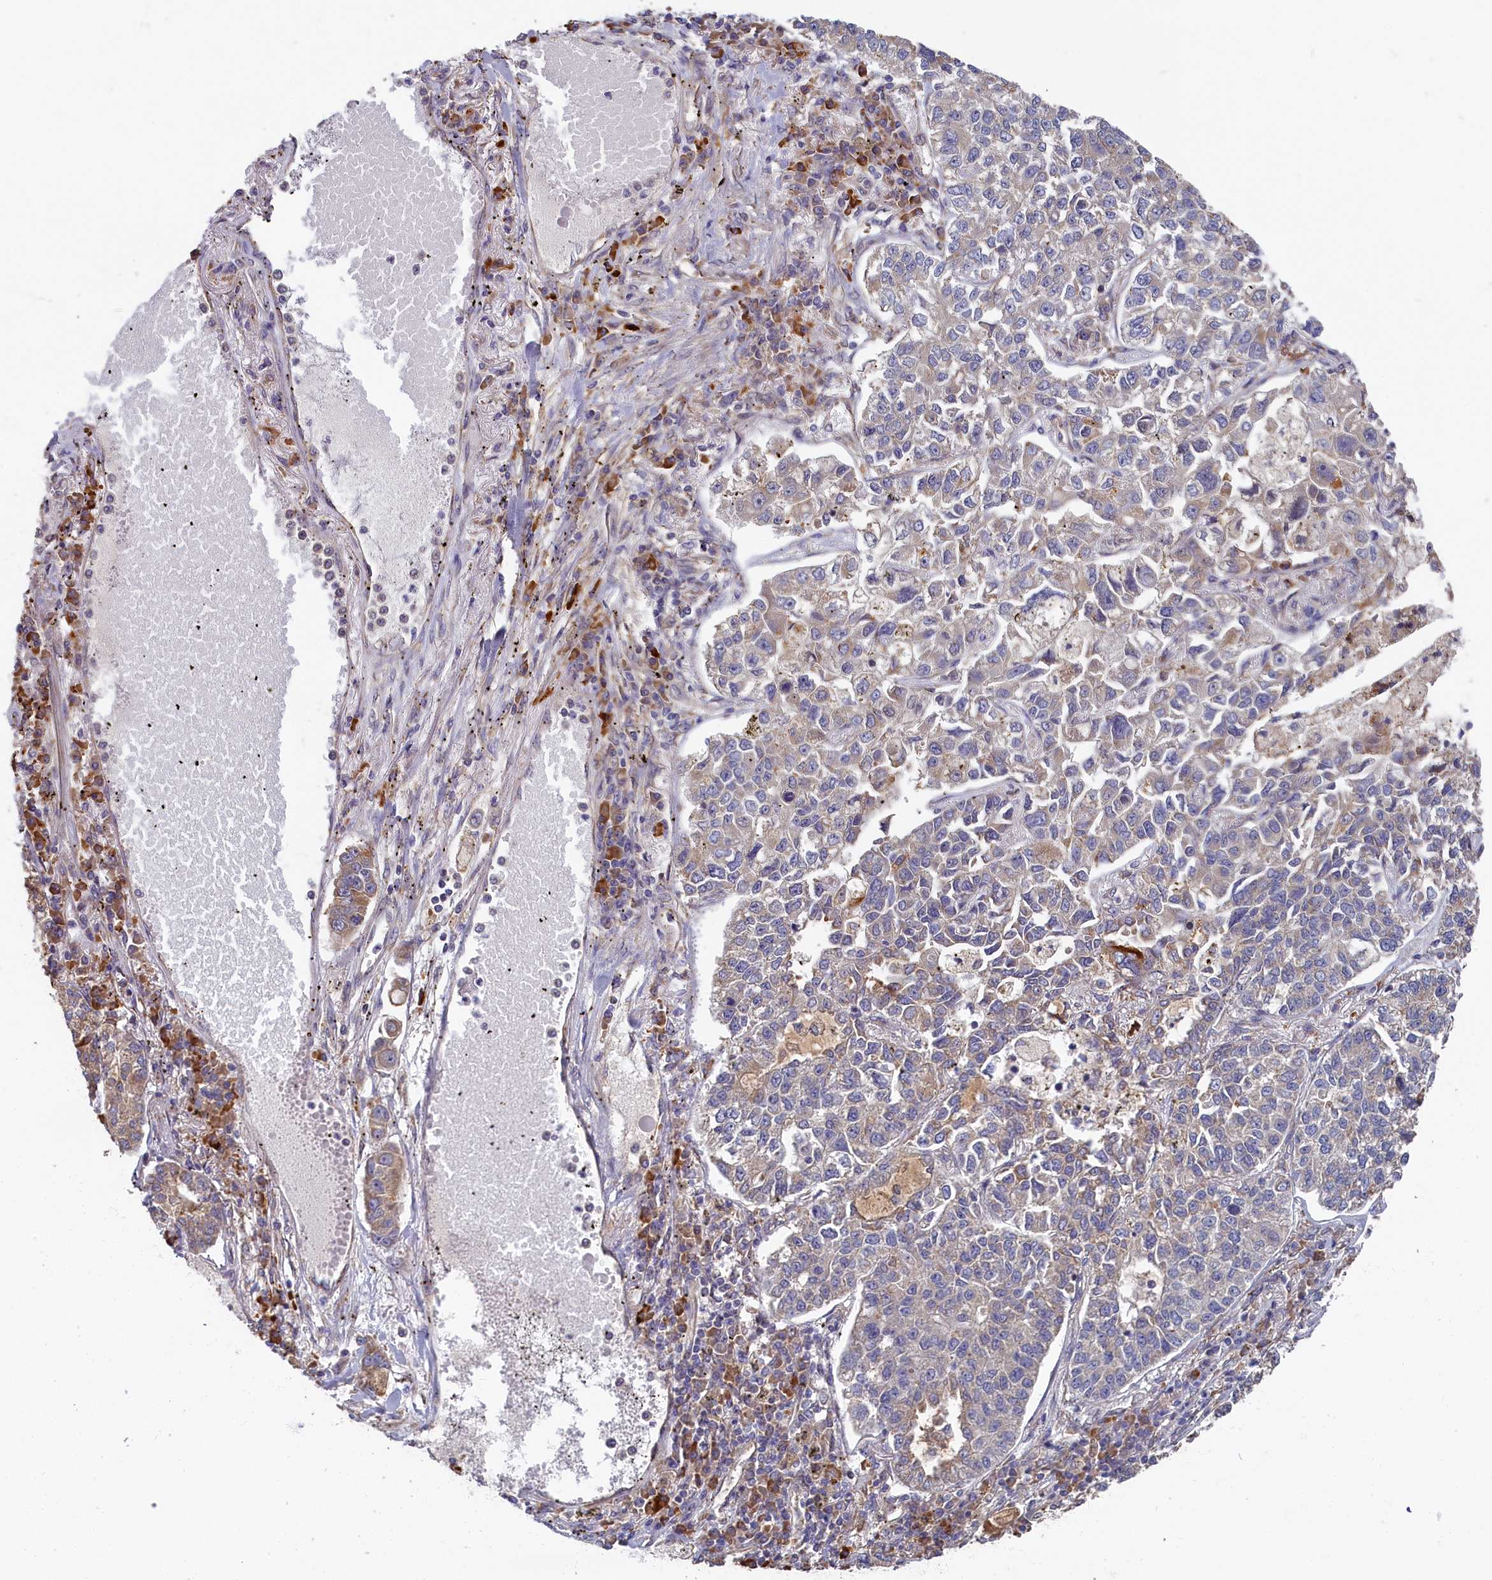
{"staining": {"intensity": "weak", "quantity": "<25%", "location": "cytoplasmic/membranous"}, "tissue": "lung cancer", "cell_type": "Tumor cells", "image_type": "cancer", "snomed": [{"axis": "morphology", "description": "Adenocarcinoma, NOS"}, {"axis": "topography", "description": "Lung"}], "caption": "The immunohistochemistry histopathology image has no significant staining in tumor cells of lung adenocarcinoma tissue.", "gene": "CEP44", "patient": {"sex": "male", "age": 49}}